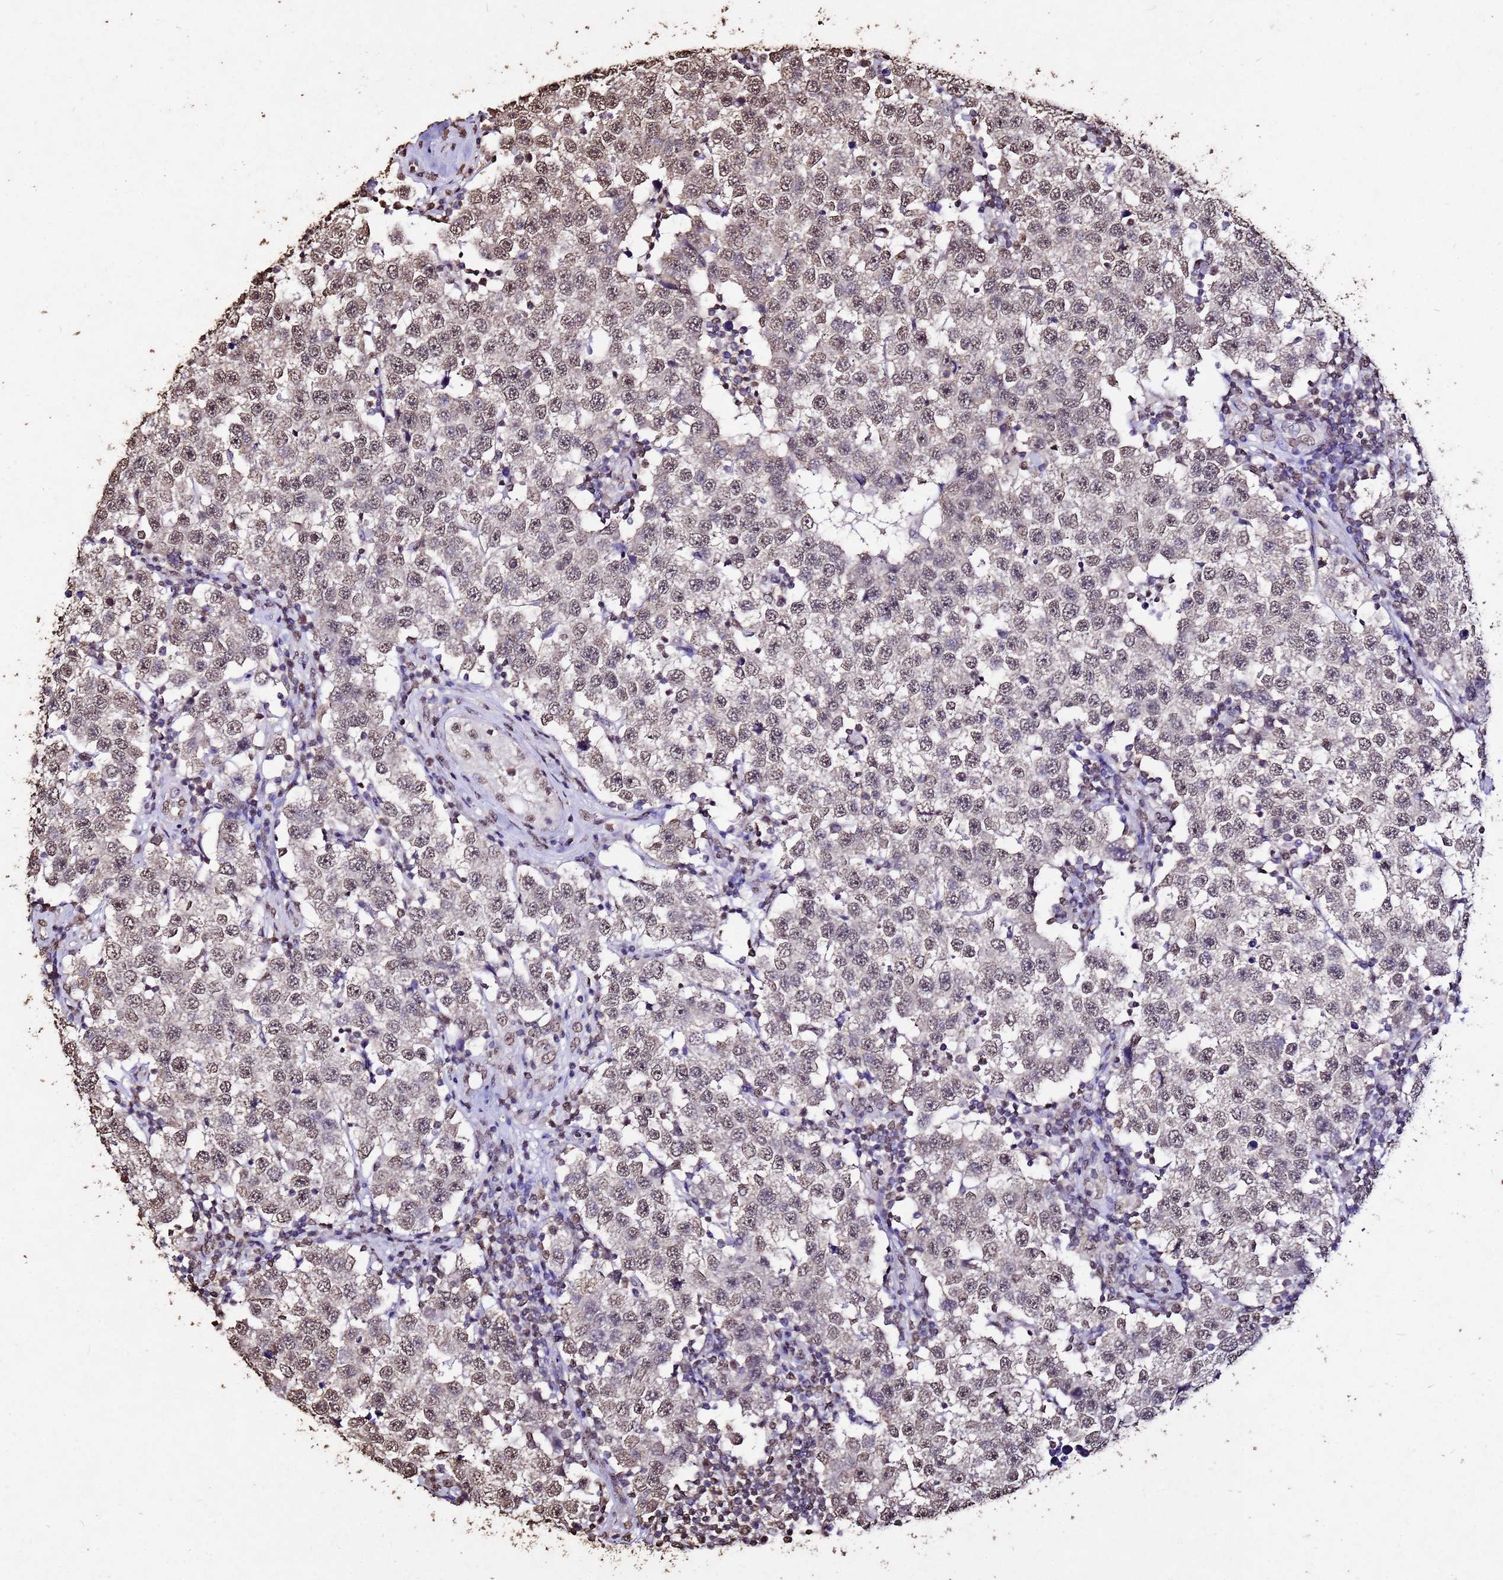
{"staining": {"intensity": "moderate", "quantity": ">75%", "location": "nuclear"}, "tissue": "testis cancer", "cell_type": "Tumor cells", "image_type": "cancer", "snomed": [{"axis": "morphology", "description": "Seminoma, NOS"}, {"axis": "topography", "description": "Testis"}], "caption": "This is an image of immunohistochemistry (IHC) staining of testis cancer (seminoma), which shows moderate positivity in the nuclear of tumor cells.", "gene": "MYOCD", "patient": {"sex": "male", "age": 34}}